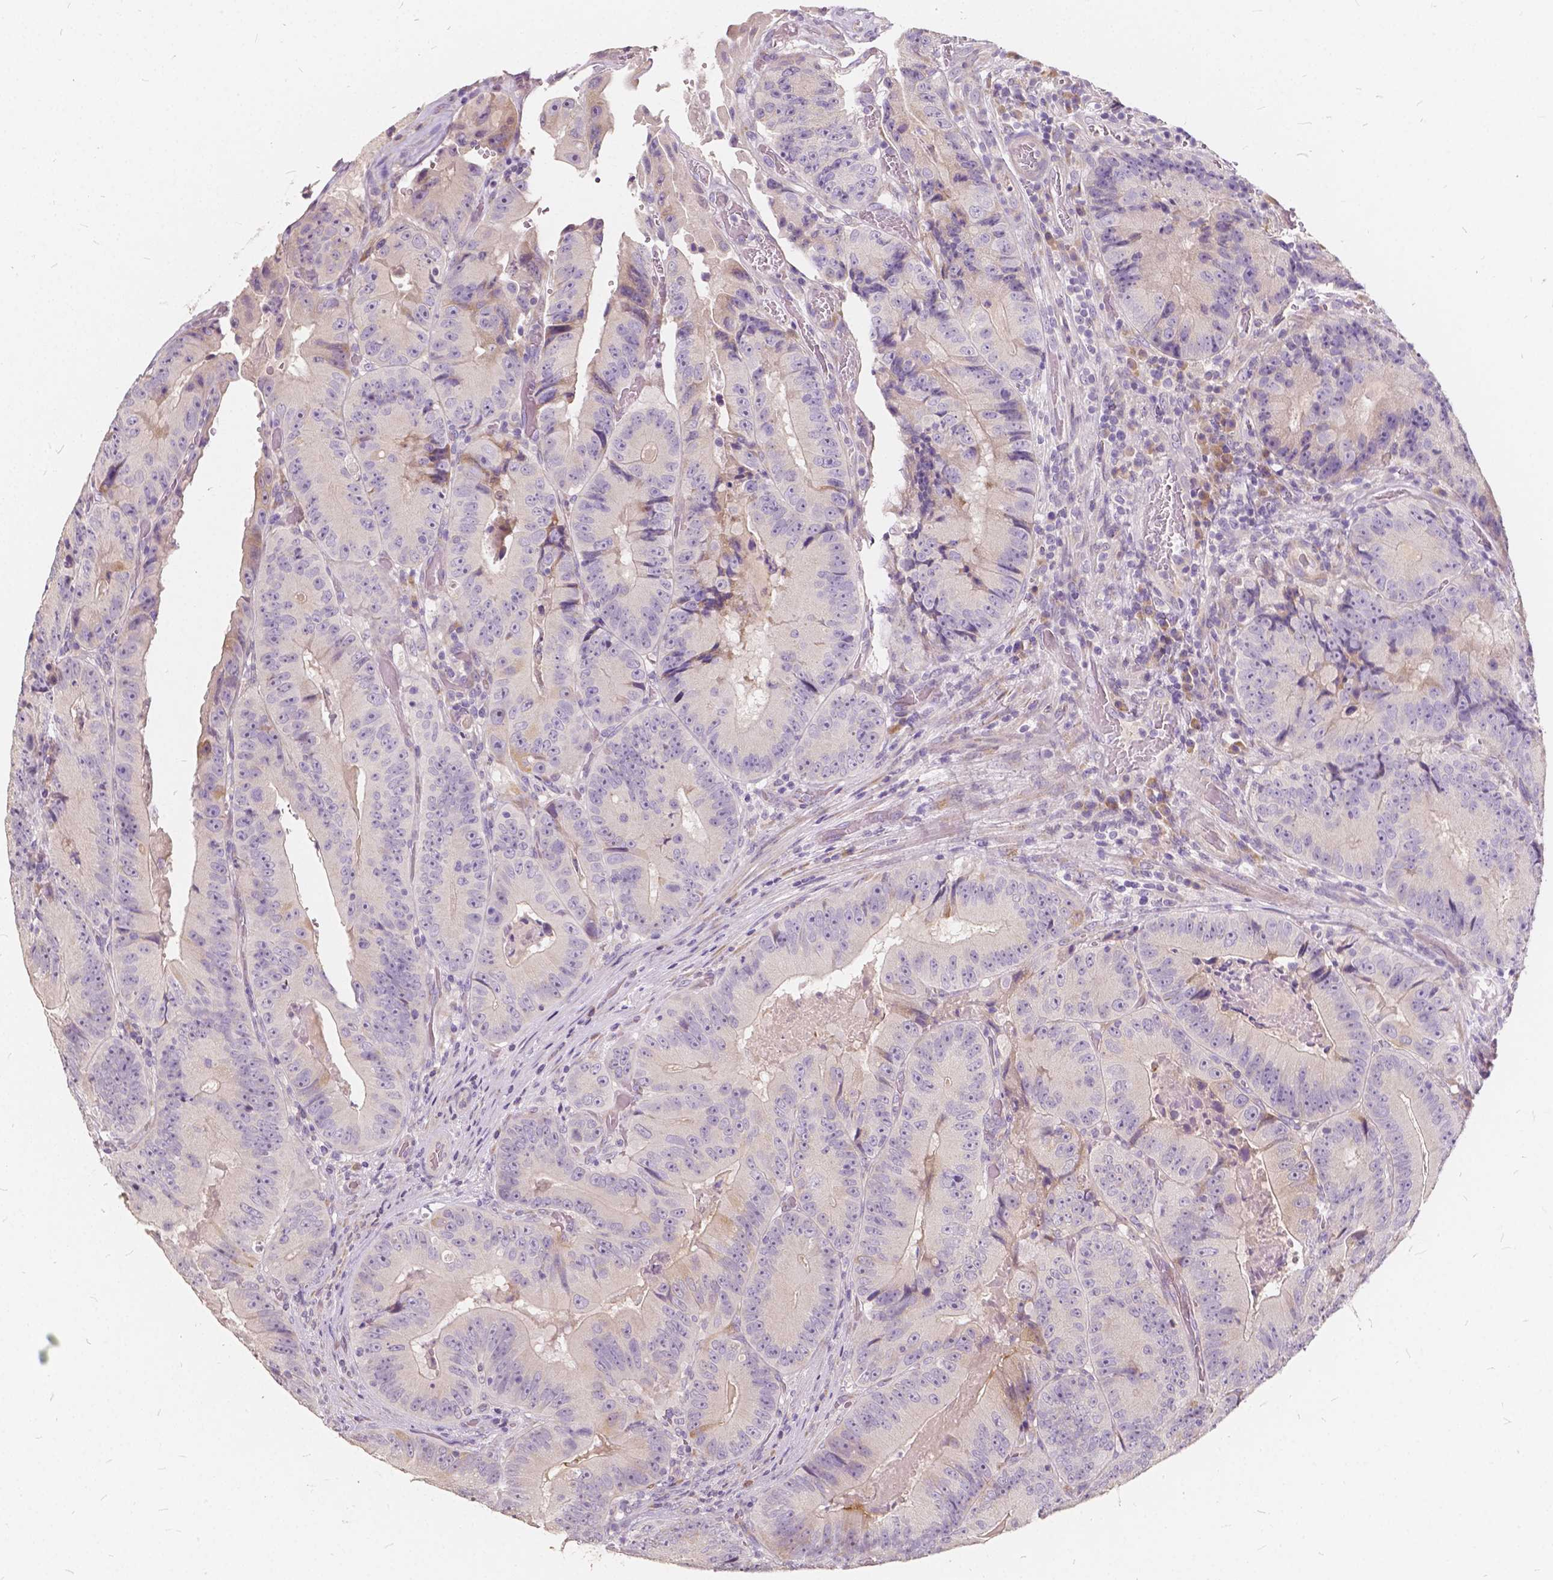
{"staining": {"intensity": "weak", "quantity": "<25%", "location": "cytoplasmic/membranous"}, "tissue": "colorectal cancer", "cell_type": "Tumor cells", "image_type": "cancer", "snomed": [{"axis": "morphology", "description": "Adenocarcinoma, NOS"}, {"axis": "topography", "description": "Colon"}], "caption": "The image demonstrates no staining of tumor cells in adenocarcinoma (colorectal). (DAB IHC visualized using brightfield microscopy, high magnification).", "gene": "SLC7A8", "patient": {"sex": "female", "age": 86}}